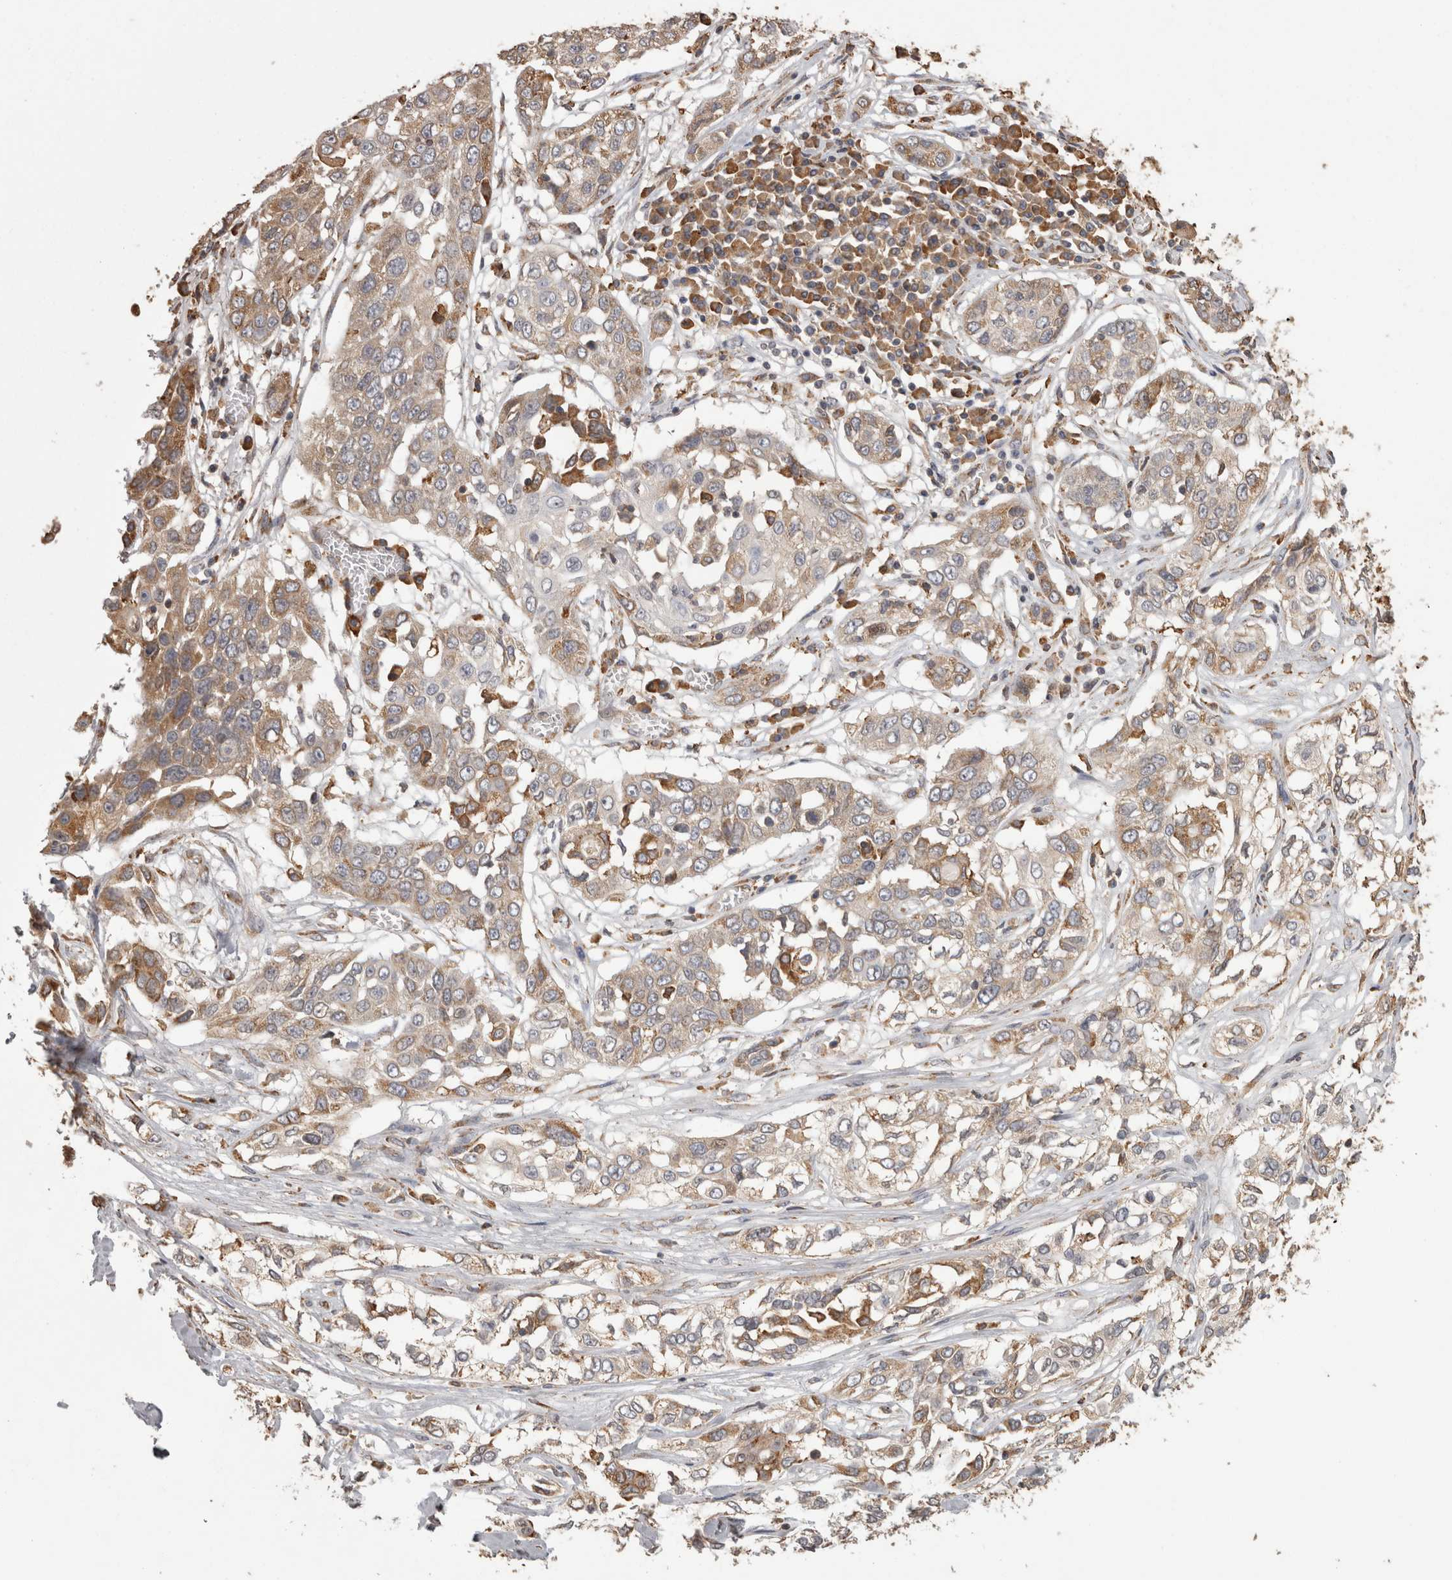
{"staining": {"intensity": "moderate", "quantity": ">75%", "location": "cytoplasmic/membranous"}, "tissue": "lung cancer", "cell_type": "Tumor cells", "image_type": "cancer", "snomed": [{"axis": "morphology", "description": "Squamous cell carcinoma, NOS"}, {"axis": "topography", "description": "Lung"}], "caption": "Immunohistochemical staining of human squamous cell carcinoma (lung) reveals moderate cytoplasmic/membranous protein positivity in about >75% of tumor cells.", "gene": "PON2", "patient": {"sex": "male", "age": 71}}